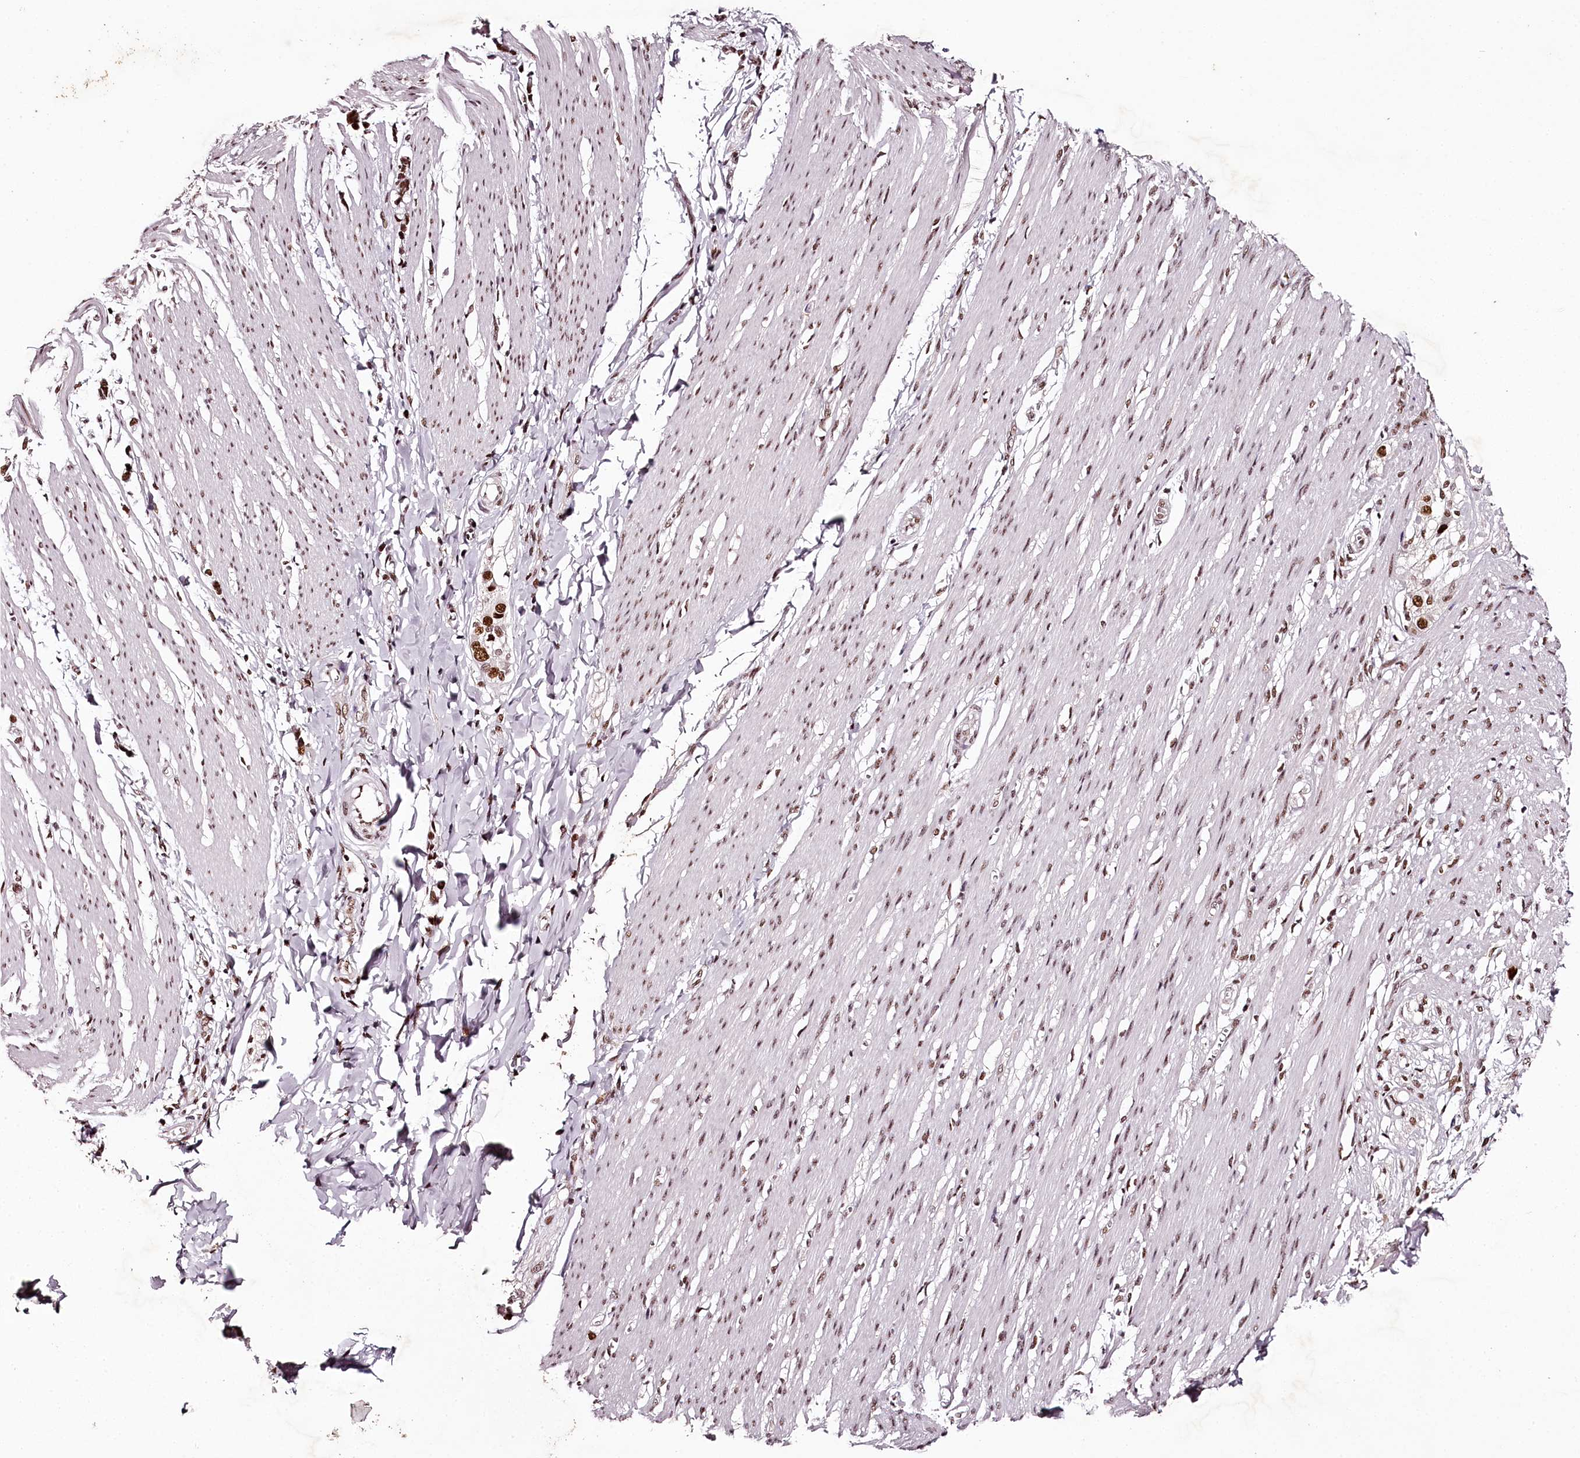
{"staining": {"intensity": "moderate", "quantity": ">75%", "location": "nuclear"}, "tissue": "smooth muscle", "cell_type": "Smooth muscle cells", "image_type": "normal", "snomed": [{"axis": "morphology", "description": "Normal tissue, NOS"}, {"axis": "morphology", "description": "Adenocarcinoma, NOS"}, {"axis": "topography", "description": "Colon"}, {"axis": "topography", "description": "Peripheral nerve tissue"}], "caption": "Moderate nuclear positivity for a protein is present in about >75% of smooth muscle cells of normal smooth muscle using IHC.", "gene": "PSPC1", "patient": {"sex": "male", "age": 14}}